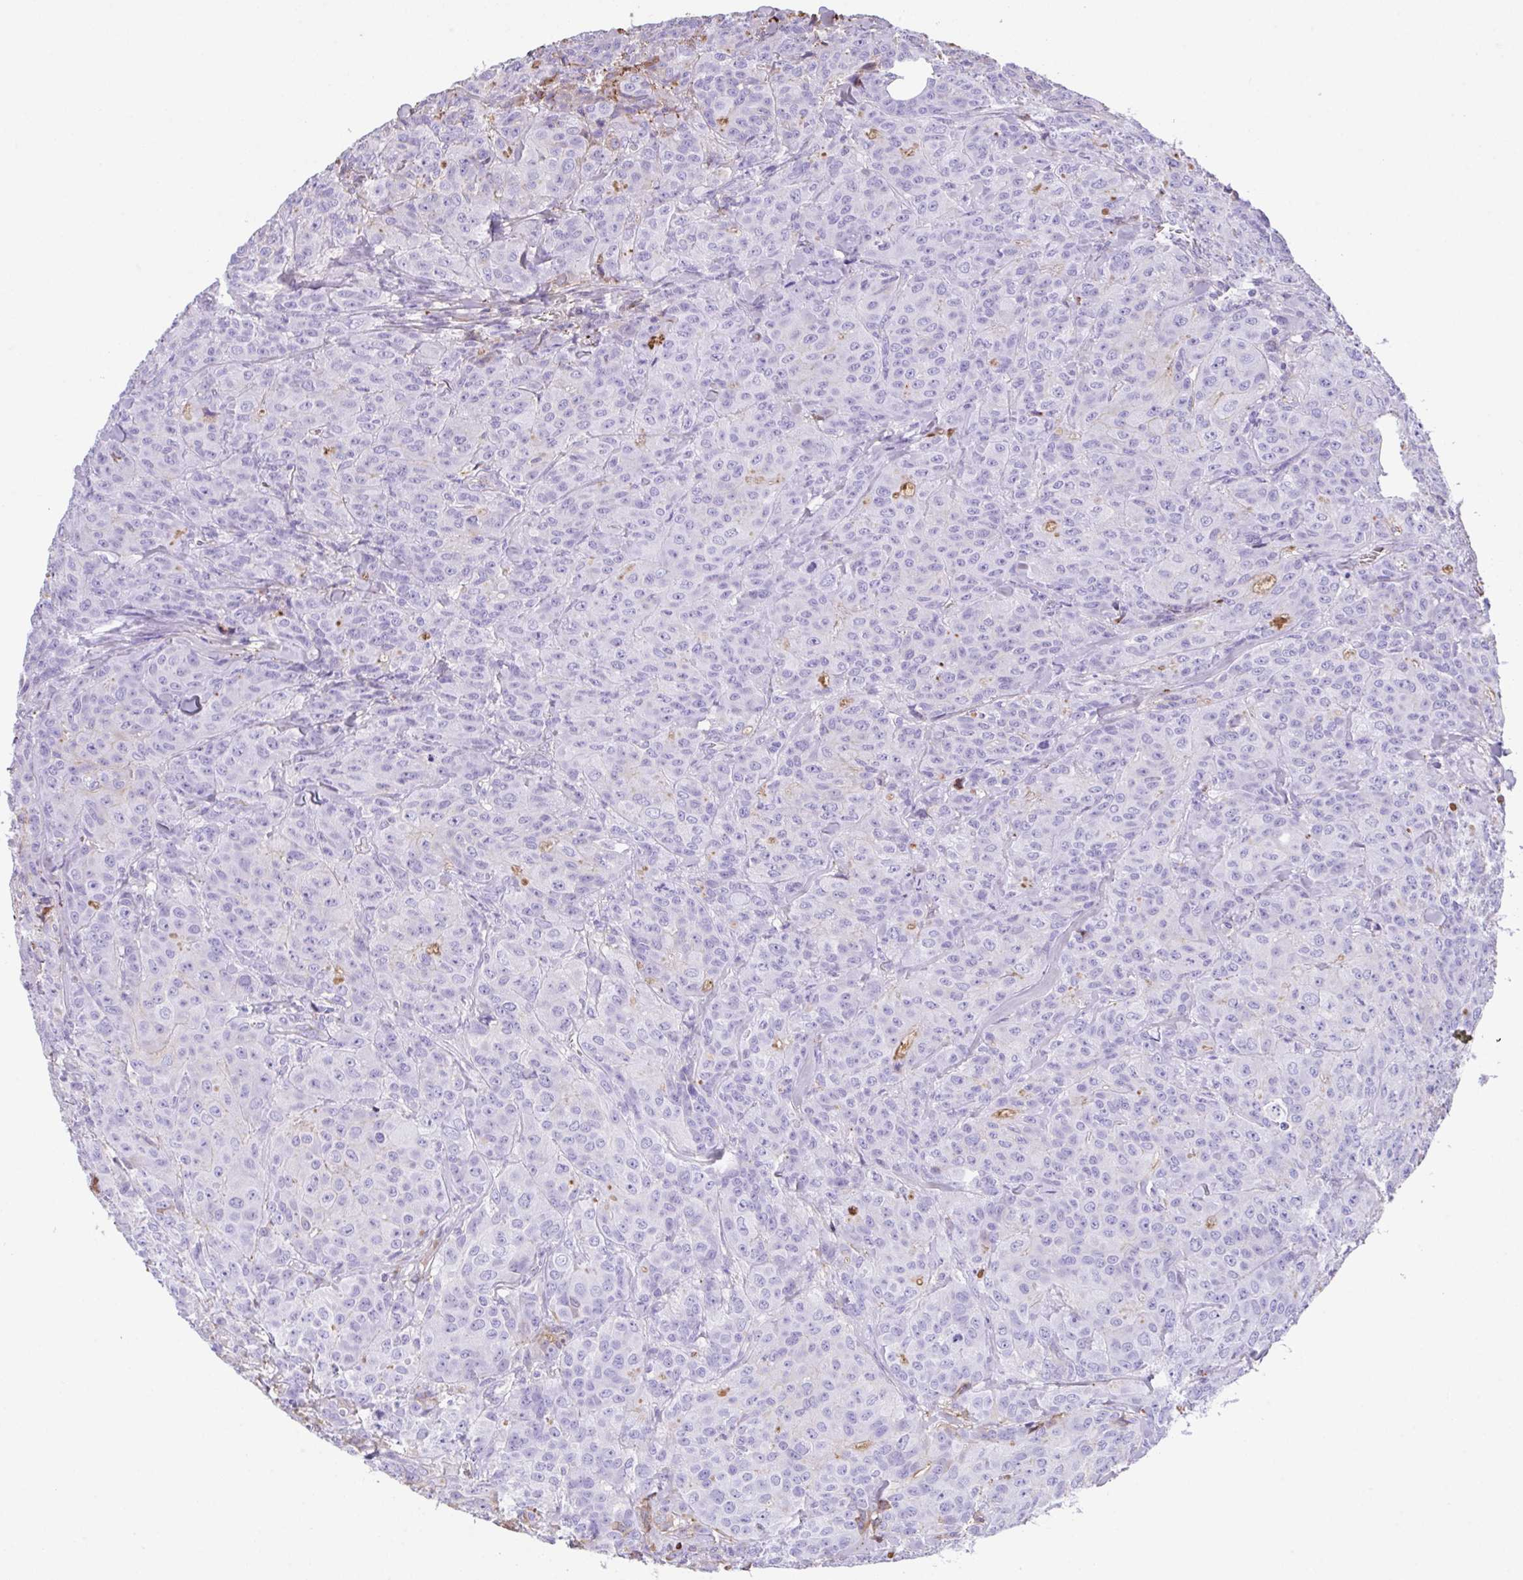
{"staining": {"intensity": "negative", "quantity": "none", "location": "none"}, "tissue": "breast cancer", "cell_type": "Tumor cells", "image_type": "cancer", "snomed": [{"axis": "morphology", "description": "Normal tissue, NOS"}, {"axis": "morphology", "description": "Duct carcinoma"}, {"axis": "topography", "description": "Breast"}], "caption": "Breast cancer (invasive ductal carcinoma) stained for a protein using immunohistochemistry (IHC) reveals no expression tumor cells.", "gene": "HOXC12", "patient": {"sex": "female", "age": 43}}